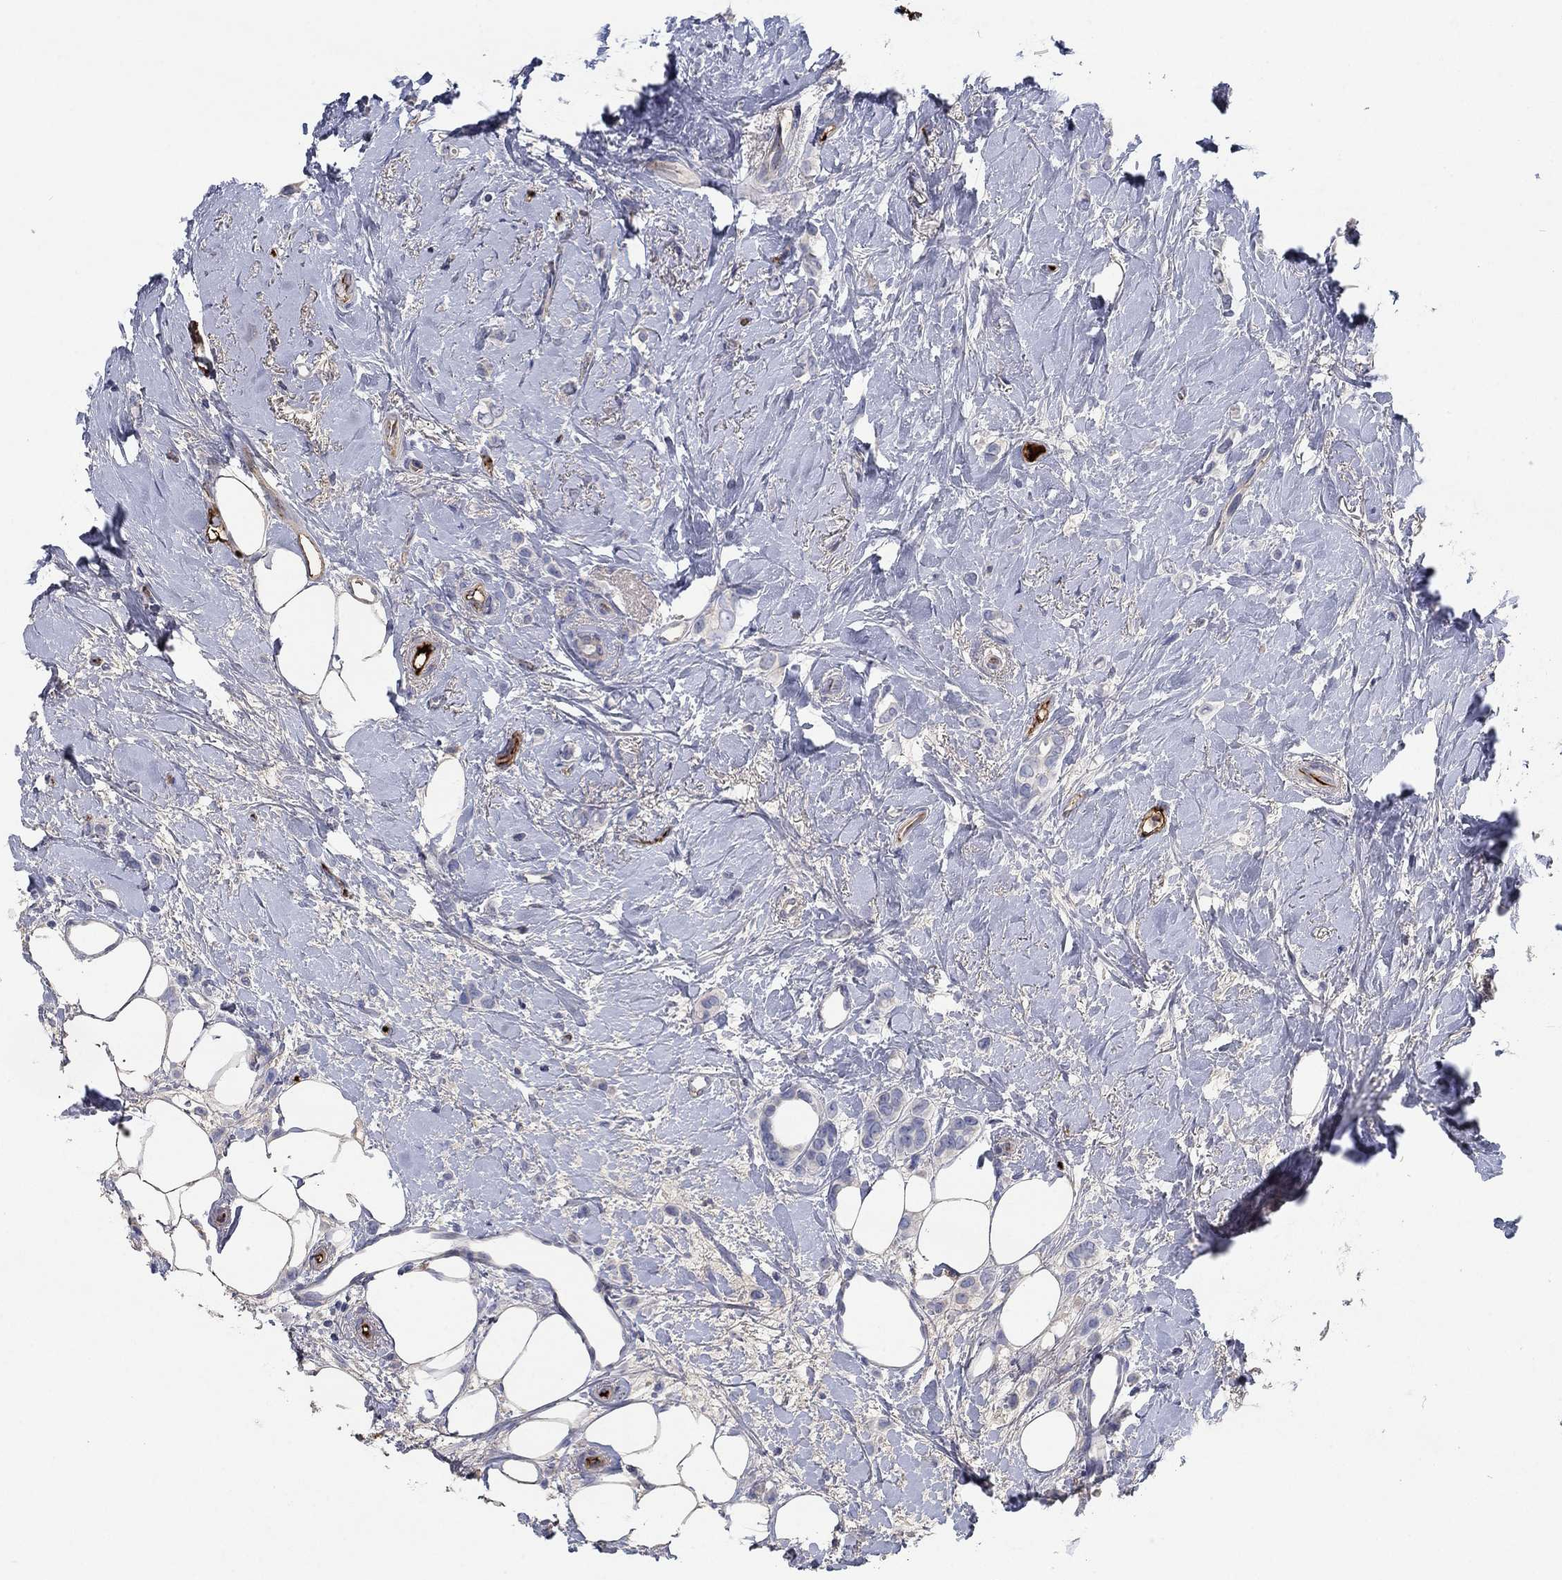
{"staining": {"intensity": "negative", "quantity": "none", "location": "none"}, "tissue": "breast cancer", "cell_type": "Tumor cells", "image_type": "cancer", "snomed": [{"axis": "morphology", "description": "Lobular carcinoma"}, {"axis": "topography", "description": "Breast"}], "caption": "Immunohistochemistry of breast lobular carcinoma exhibits no expression in tumor cells. Nuclei are stained in blue.", "gene": "APOC3", "patient": {"sex": "female", "age": 66}}